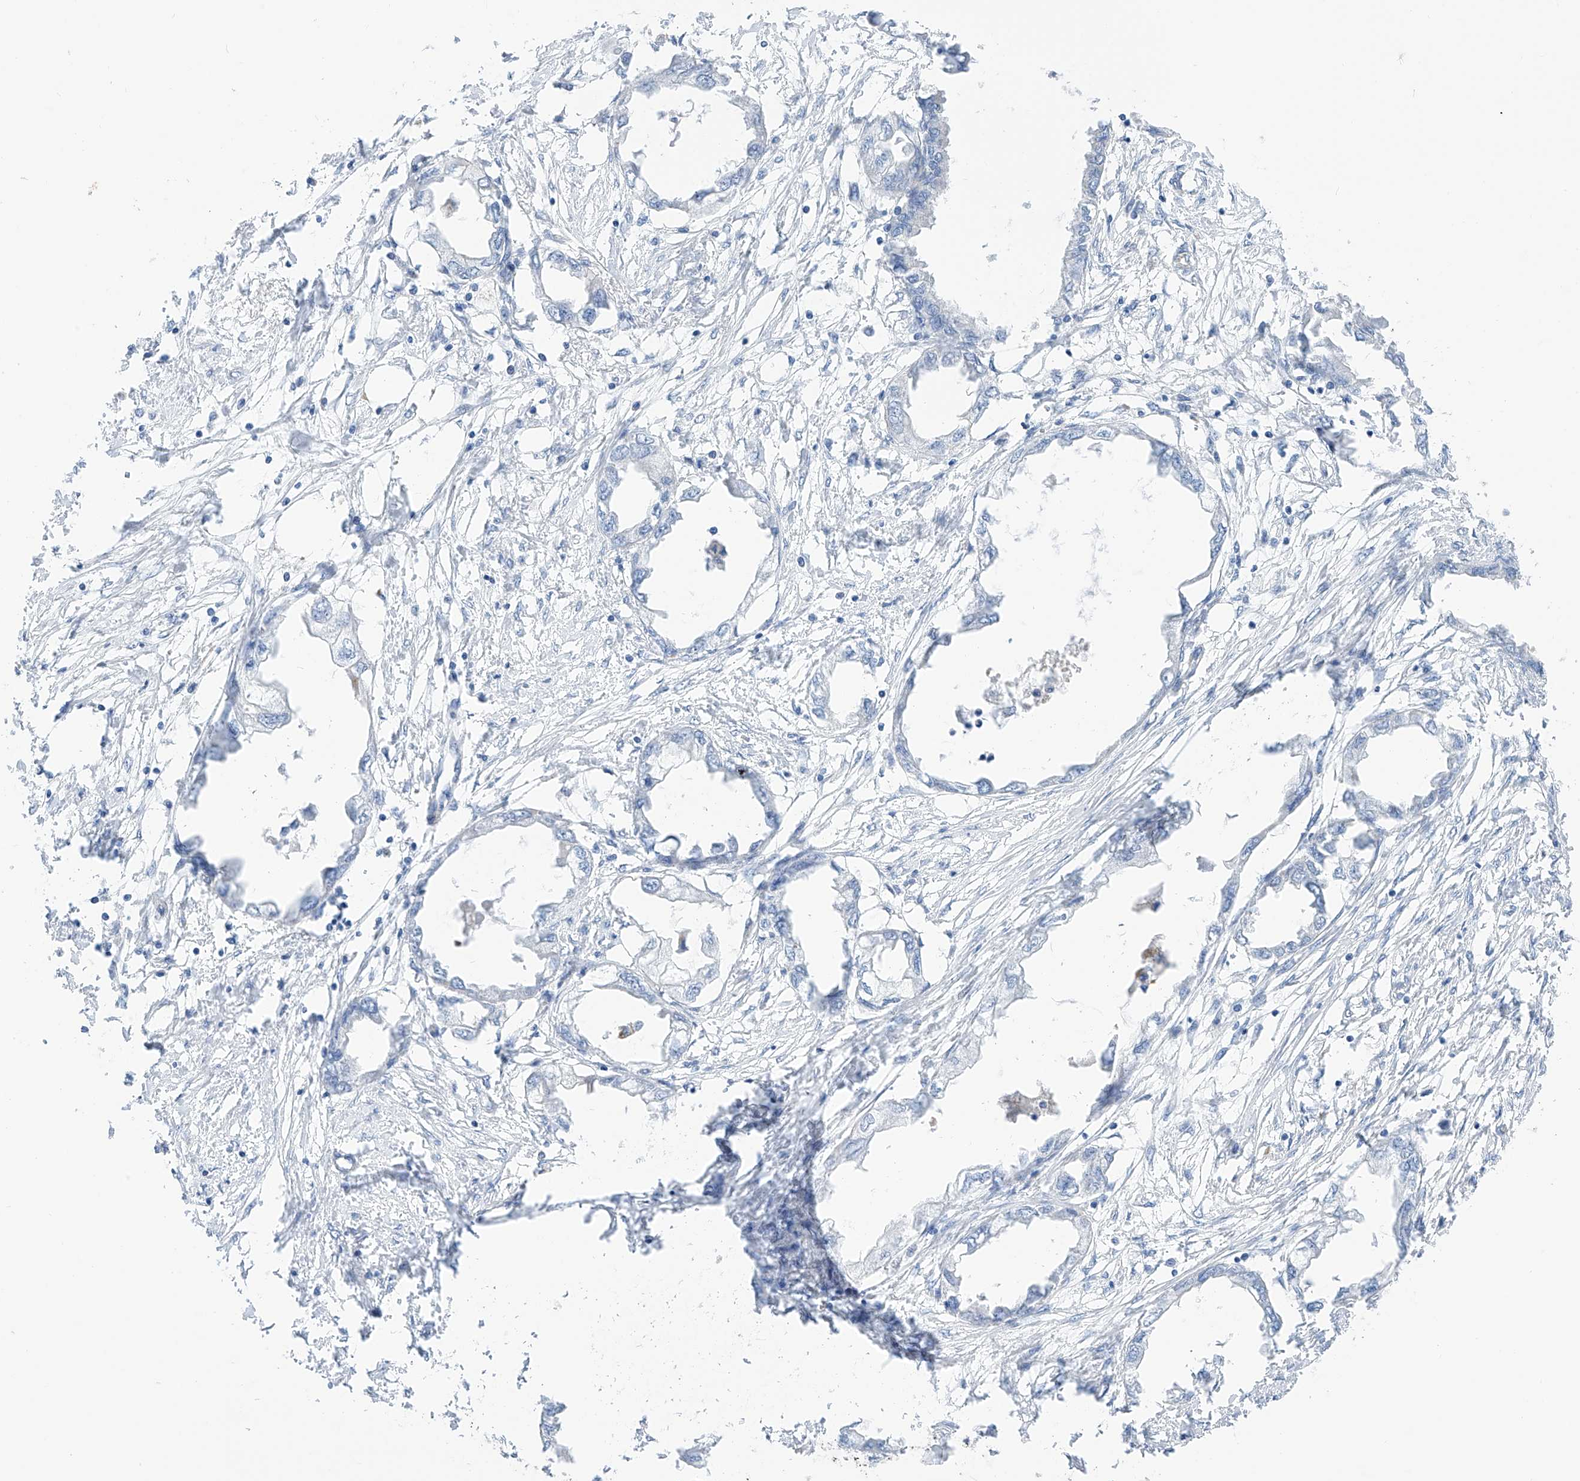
{"staining": {"intensity": "negative", "quantity": "none", "location": "none"}, "tissue": "endometrial cancer", "cell_type": "Tumor cells", "image_type": "cancer", "snomed": [{"axis": "morphology", "description": "Adenocarcinoma, NOS"}, {"axis": "morphology", "description": "Adenocarcinoma, metastatic, NOS"}, {"axis": "topography", "description": "Adipose tissue"}, {"axis": "topography", "description": "Endometrium"}], "caption": "Tumor cells are negative for protein expression in human endometrial cancer. Nuclei are stained in blue.", "gene": "ITGA9", "patient": {"sex": "female", "age": 67}}